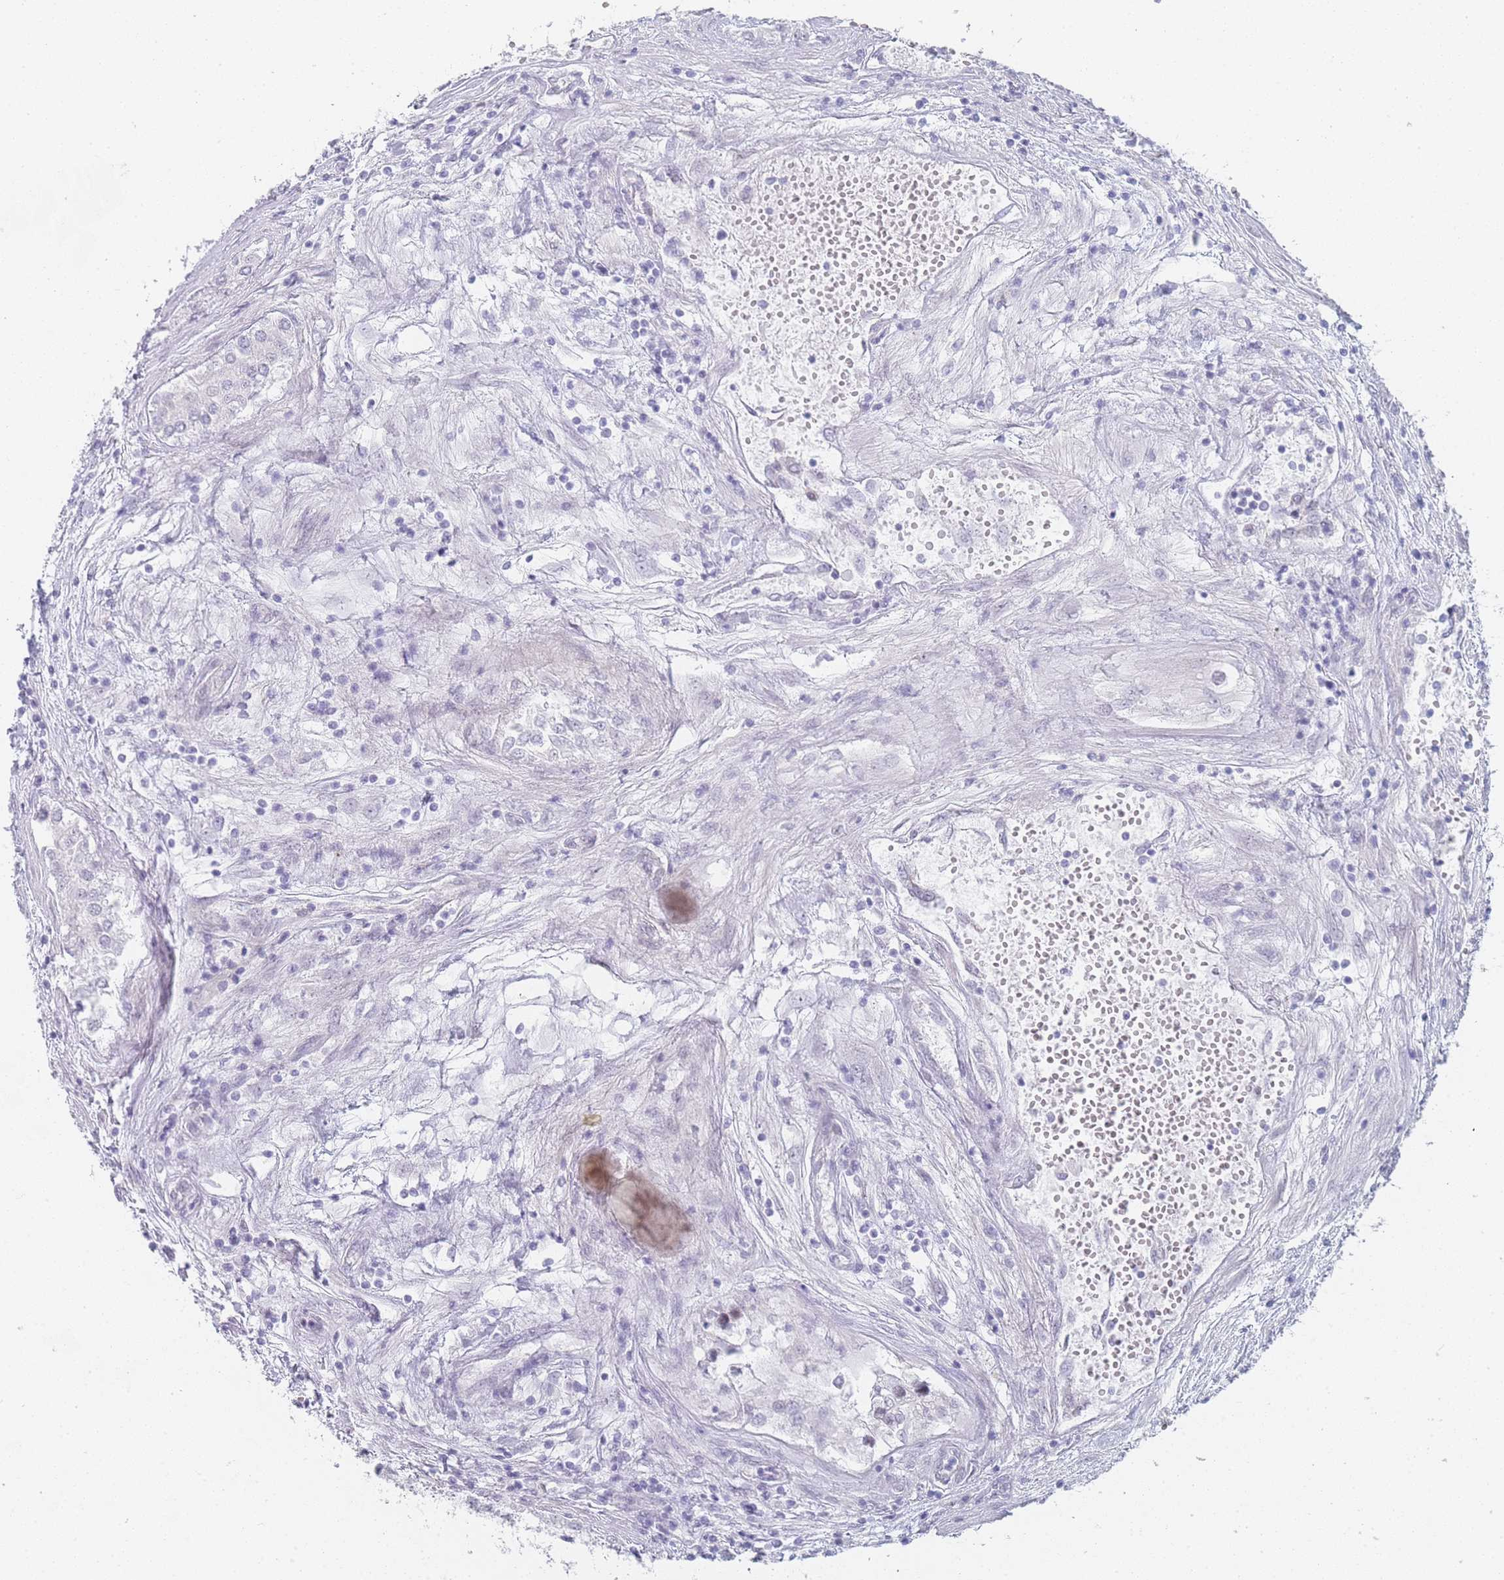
{"staining": {"intensity": "negative", "quantity": "none", "location": "none"}, "tissue": "testis cancer", "cell_type": "Tumor cells", "image_type": "cancer", "snomed": [{"axis": "morphology", "description": "Carcinoma, Embryonal, NOS"}, {"axis": "topography", "description": "Testis"}], "caption": "This is an immunohistochemistry micrograph of embryonal carcinoma (testis). There is no positivity in tumor cells.", "gene": "IMPG1", "patient": {"sex": "male", "age": 25}}